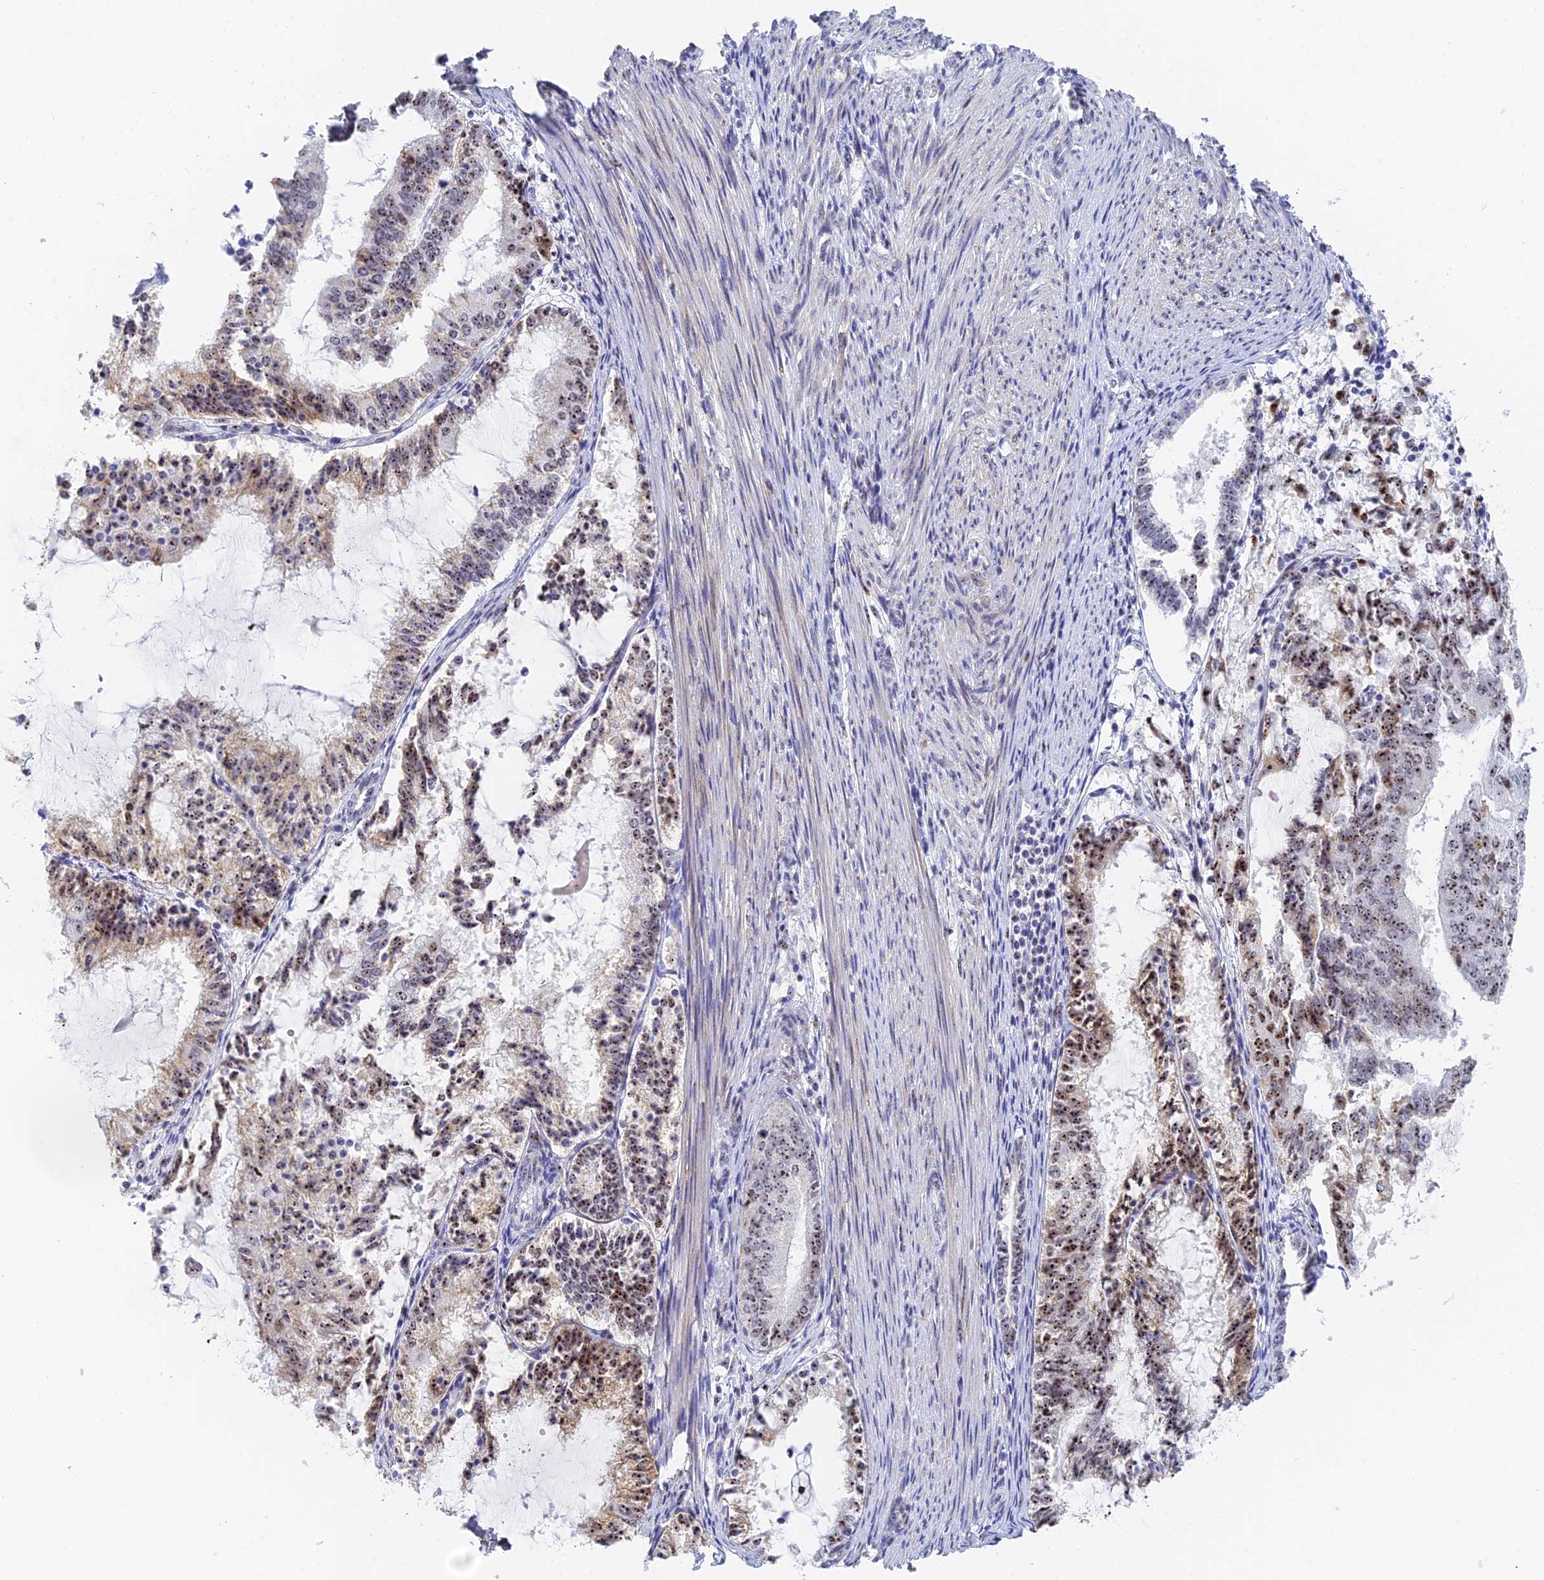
{"staining": {"intensity": "moderate", "quantity": ">75%", "location": "nuclear"}, "tissue": "endometrial cancer", "cell_type": "Tumor cells", "image_type": "cancer", "snomed": [{"axis": "morphology", "description": "Adenocarcinoma, NOS"}, {"axis": "topography", "description": "Endometrium"}], "caption": "Protein staining of endometrial adenocarcinoma tissue demonstrates moderate nuclear staining in approximately >75% of tumor cells. The protein of interest is stained brown, and the nuclei are stained in blue (DAB IHC with brightfield microscopy, high magnification).", "gene": "RSL1D1", "patient": {"sex": "female", "age": 81}}